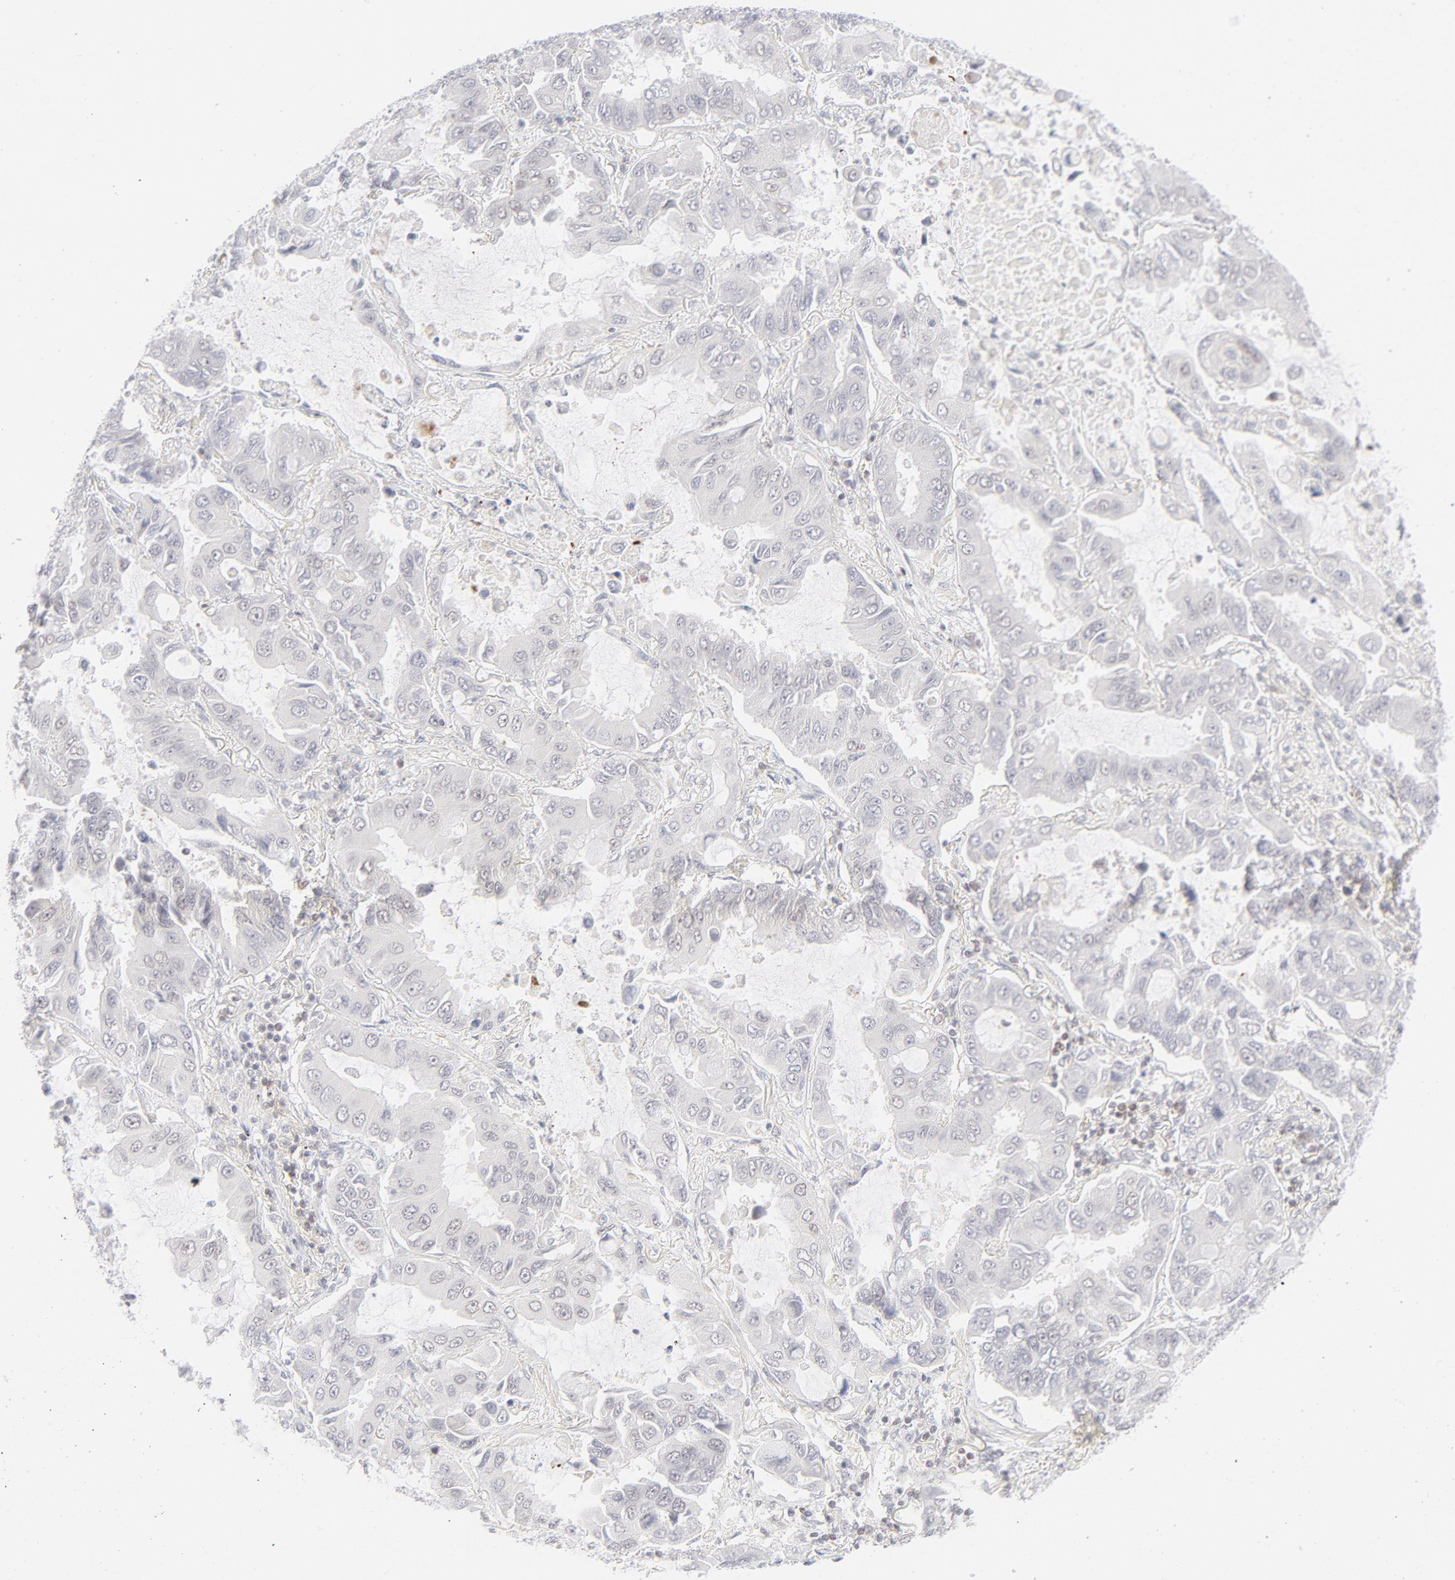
{"staining": {"intensity": "negative", "quantity": "none", "location": "none"}, "tissue": "lung cancer", "cell_type": "Tumor cells", "image_type": "cancer", "snomed": [{"axis": "morphology", "description": "Adenocarcinoma, NOS"}, {"axis": "topography", "description": "Lung"}], "caption": "Lung cancer stained for a protein using immunohistochemistry (IHC) exhibits no expression tumor cells.", "gene": "PRKCB", "patient": {"sex": "male", "age": 64}}